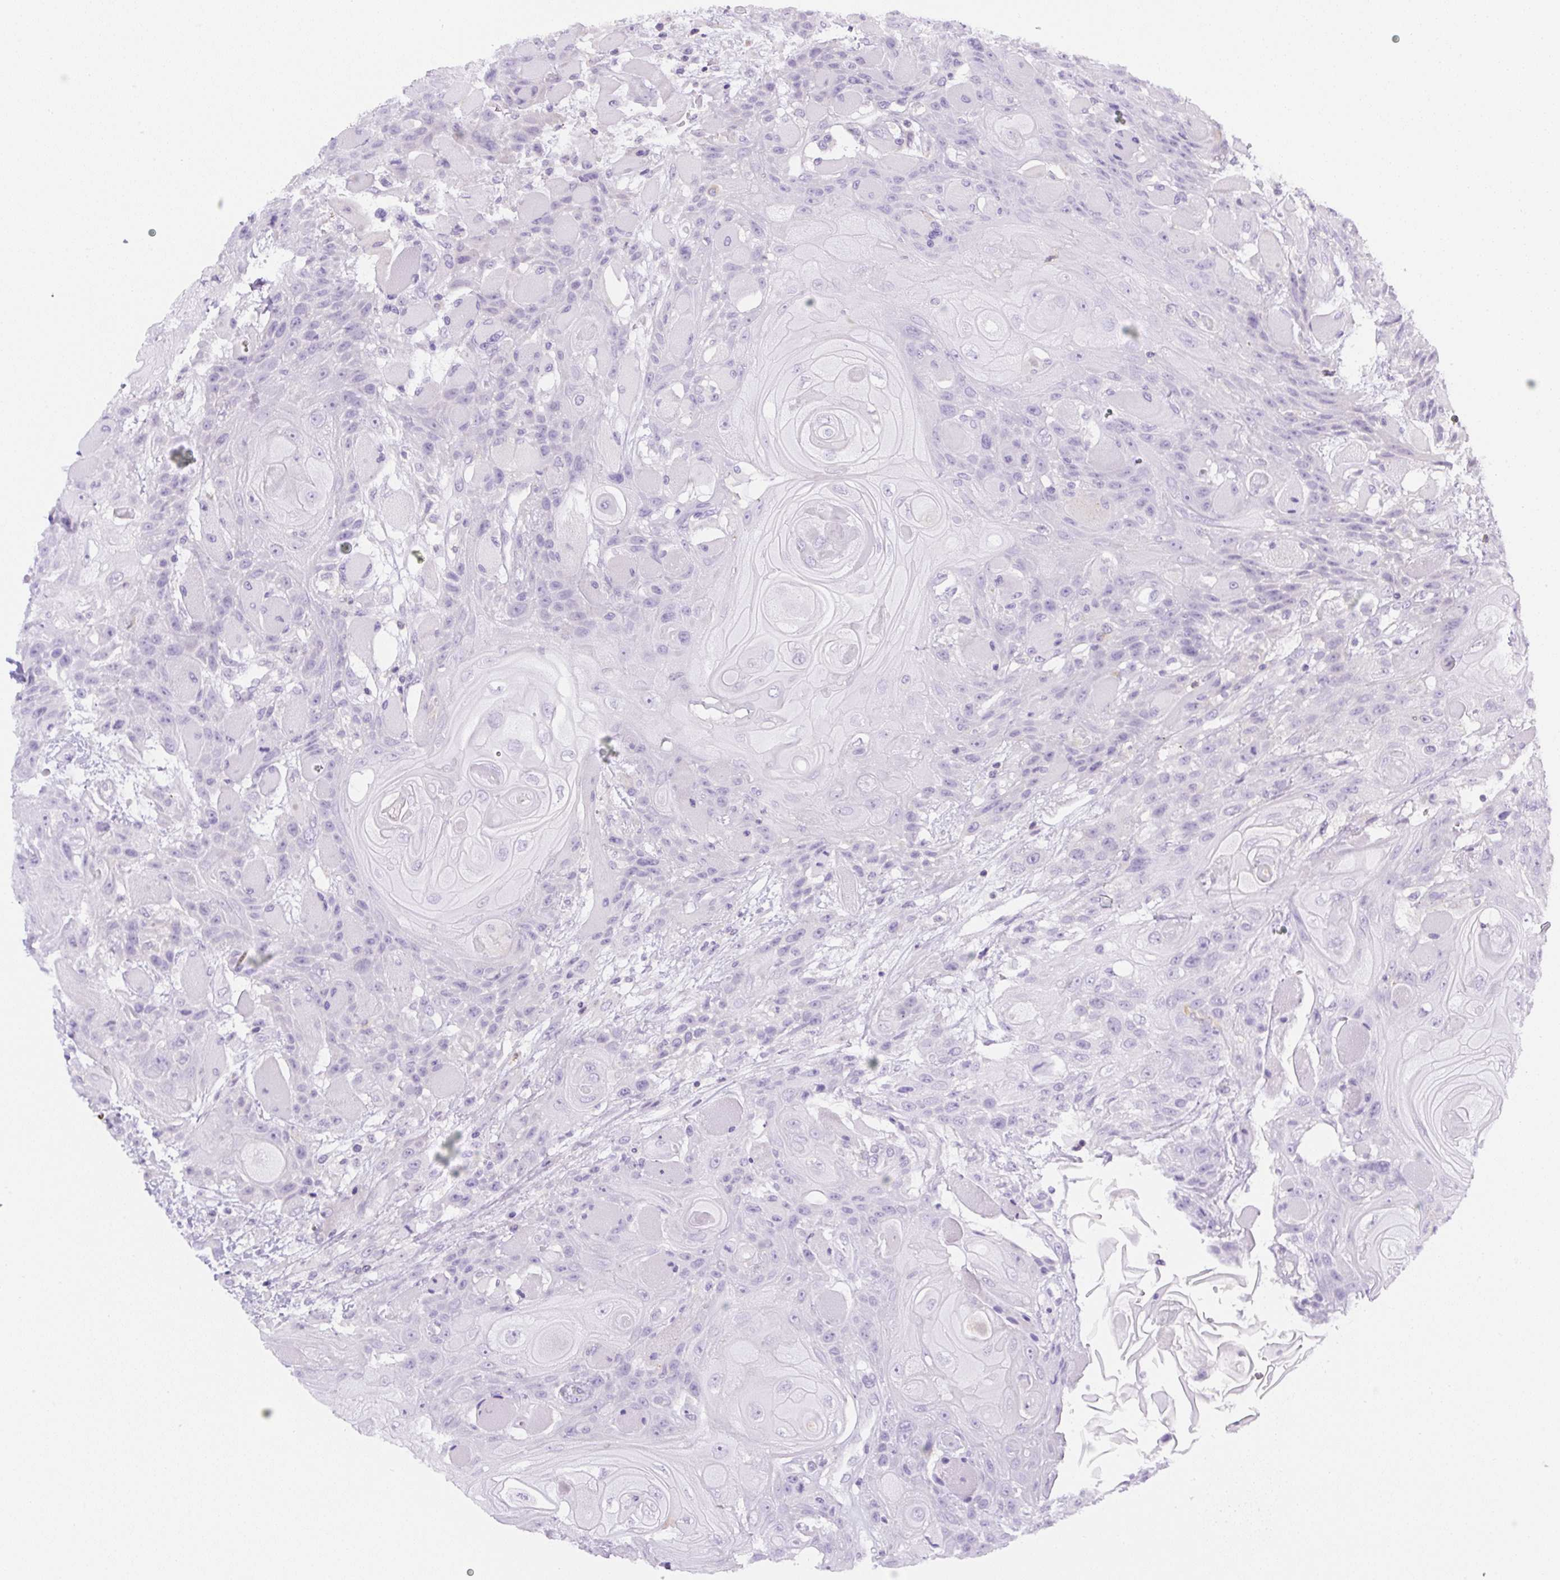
{"staining": {"intensity": "negative", "quantity": "none", "location": "none"}, "tissue": "head and neck cancer", "cell_type": "Tumor cells", "image_type": "cancer", "snomed": [{"axis": "morphology", "description": "Squamous cell carcinoma, NOS"}, {"axis": "topography", "description": "Head-Neck"}], "caption": "This is an IHC histopathology image of squamous cell carcinoma (head and neck). There is no expression in tumor cells.", "gene": "PIP5KL1", "patient": {"sex": "female", "age": 43}}